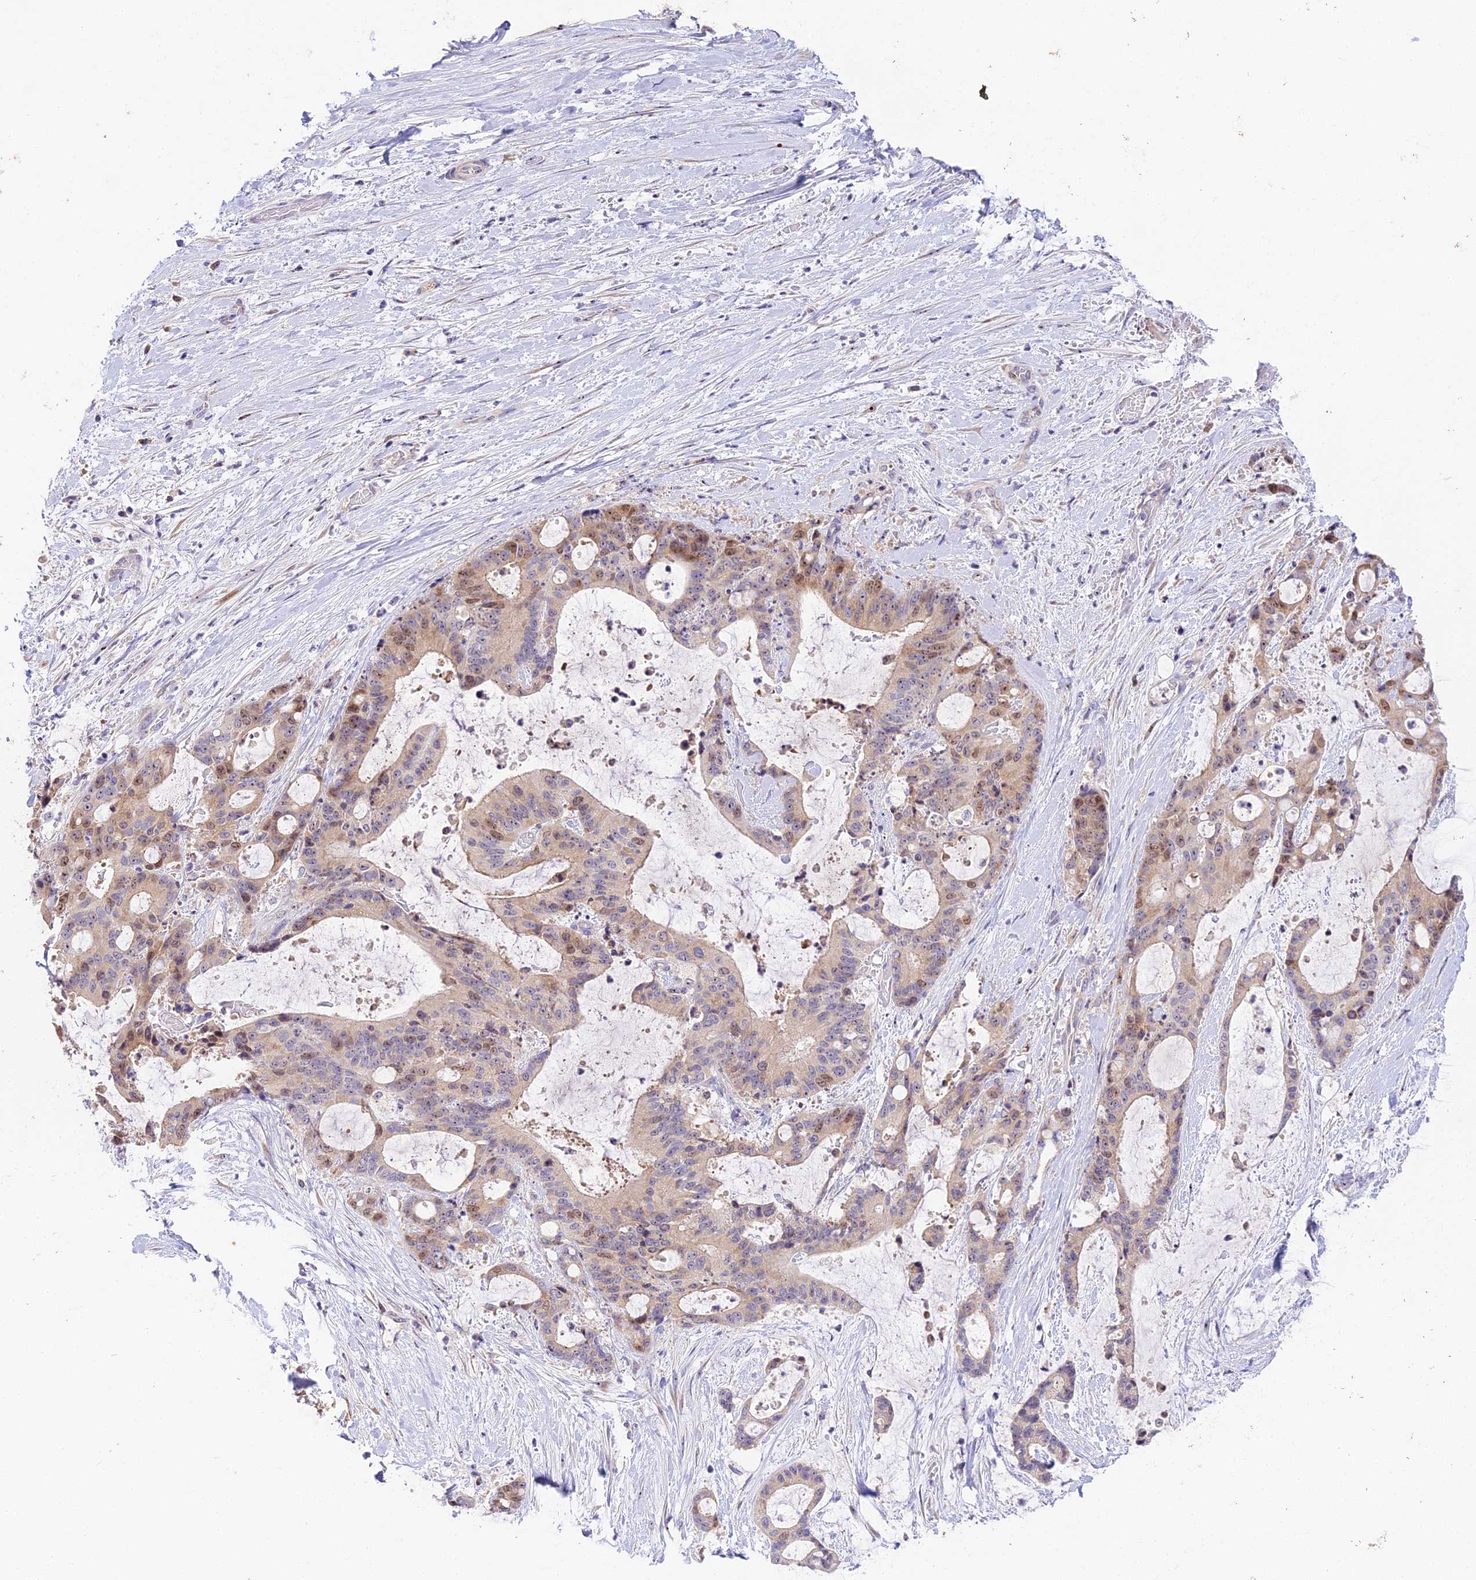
{"staining": {"intensity": "moderate", "quantity": "<25%", "location": "nuclear"}, "tissue": "liver cancer", "cell_type": "Tumor cells", "image_type": "cancer", "snomed": [{"axis": "morphology", "description": "Normal tissue, NOS"}, {"axis": "morphology", "description": "Cholangiocarcinoma"}, {"axis": "topography", "description": "Liver"}, {"axis": "topography", "description": "Peripheral nerve tissue"}], "caption": "This is an image of immunohistochemistry (IHC) staining of liver cholangiocarcinoma, which shows moderate staining in the nuclear of tumor cells.", "gene": "RAD51", "patient": {"sex": "female", "age": 73}}